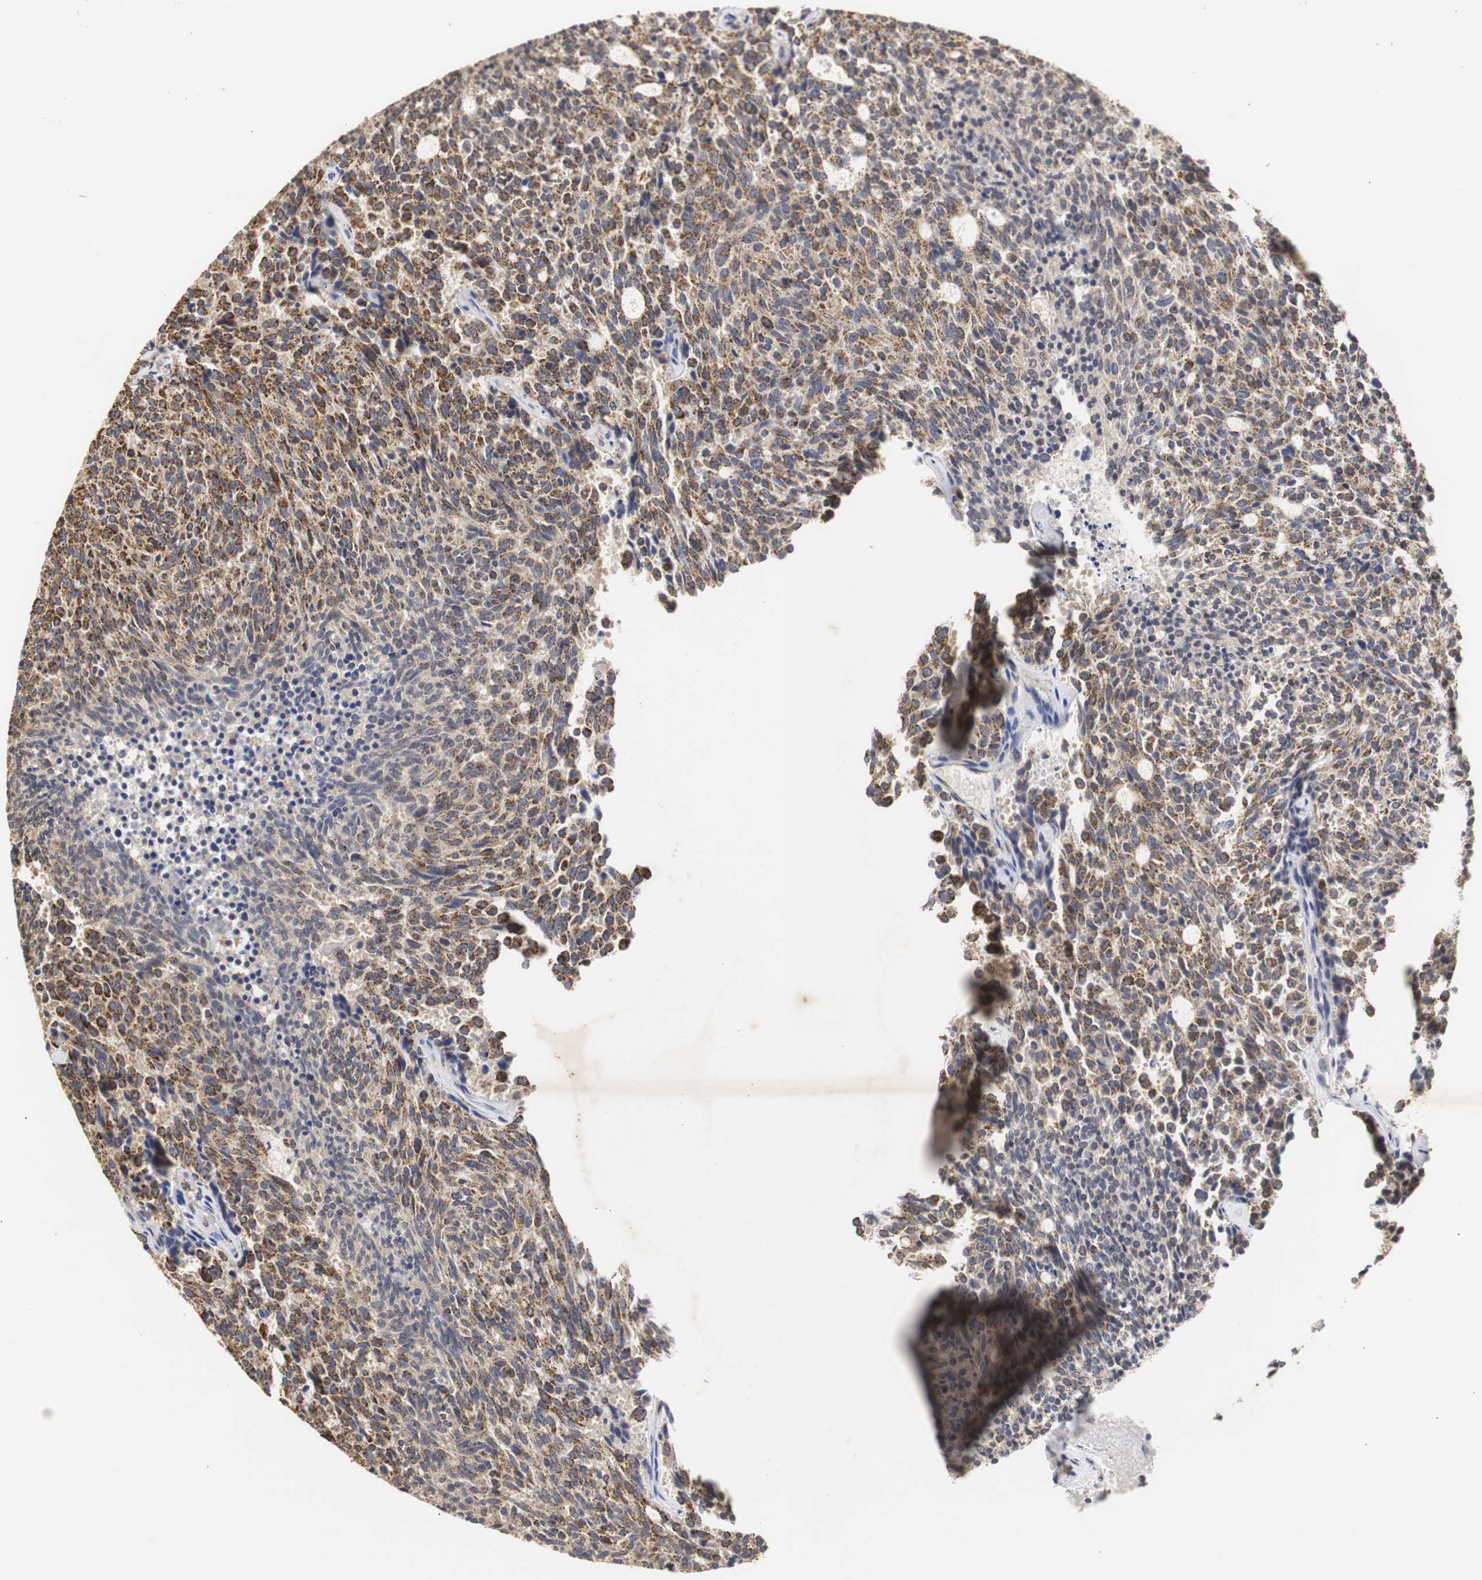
{"staining": {"intensity": "moderate", "quantity": ">75%", "location": "cytoplasmic/membranous"}, "tissue": "carcinoid", "cell_type": "Tumor cells", "image_type": "cancer", "snomed": [{"axis": "morphology", "description": "Carcinoid, malignant, NOS"}, {"axis": "topography", "description": "Pancreas"}], "caption": "Carcinoid (malignant) stained for a protein (brown) reveals moderate cytoplasmic/membranous positive positivity in about >75% of tumor cells.", "gene": "HSD17B10", "patient": {"sex": "female", "age": 54}}